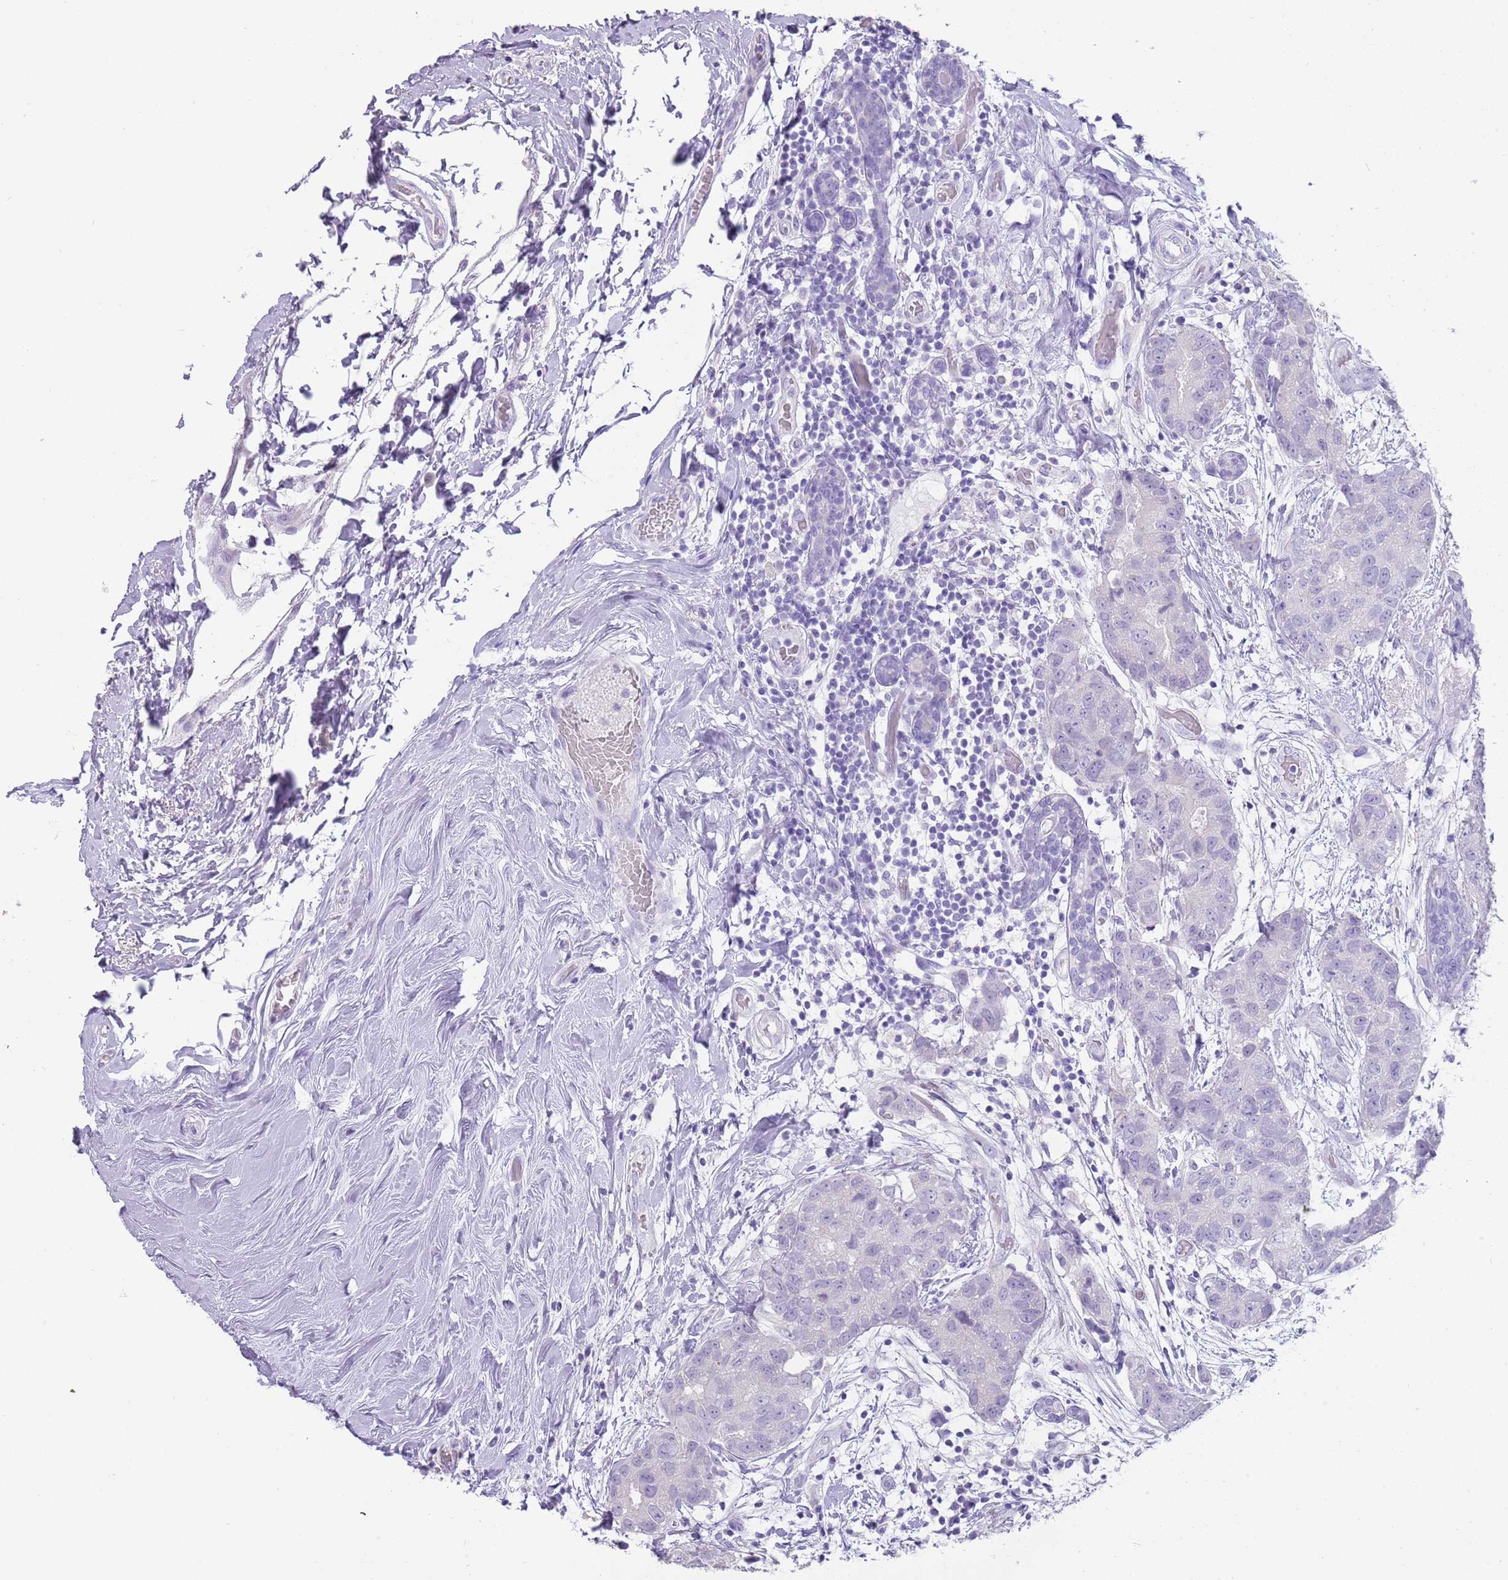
{"staining": {"intensity": "negative", "quantity": "none", "location": "none"}, "tissue": "breast cancer", "cell_type": "Tumor cells", "image_type": "cancer", "snomed": [{"axis": "morphology", "description": "Duct carcinoma"}, {"axis": "topography", "description": "Breast"}], "caption": "Immunohistochemistry histopathology image of human breast cancer stained for a protein (brown), which demonstrates no positivity in tumor cells. Brightfield microscopy of IHC stained with DAB (brown) and hematoxylin (blue), captured at high magnification.", "gene": "NBPF3", "patient": {"sex": "female", "age": 62}}